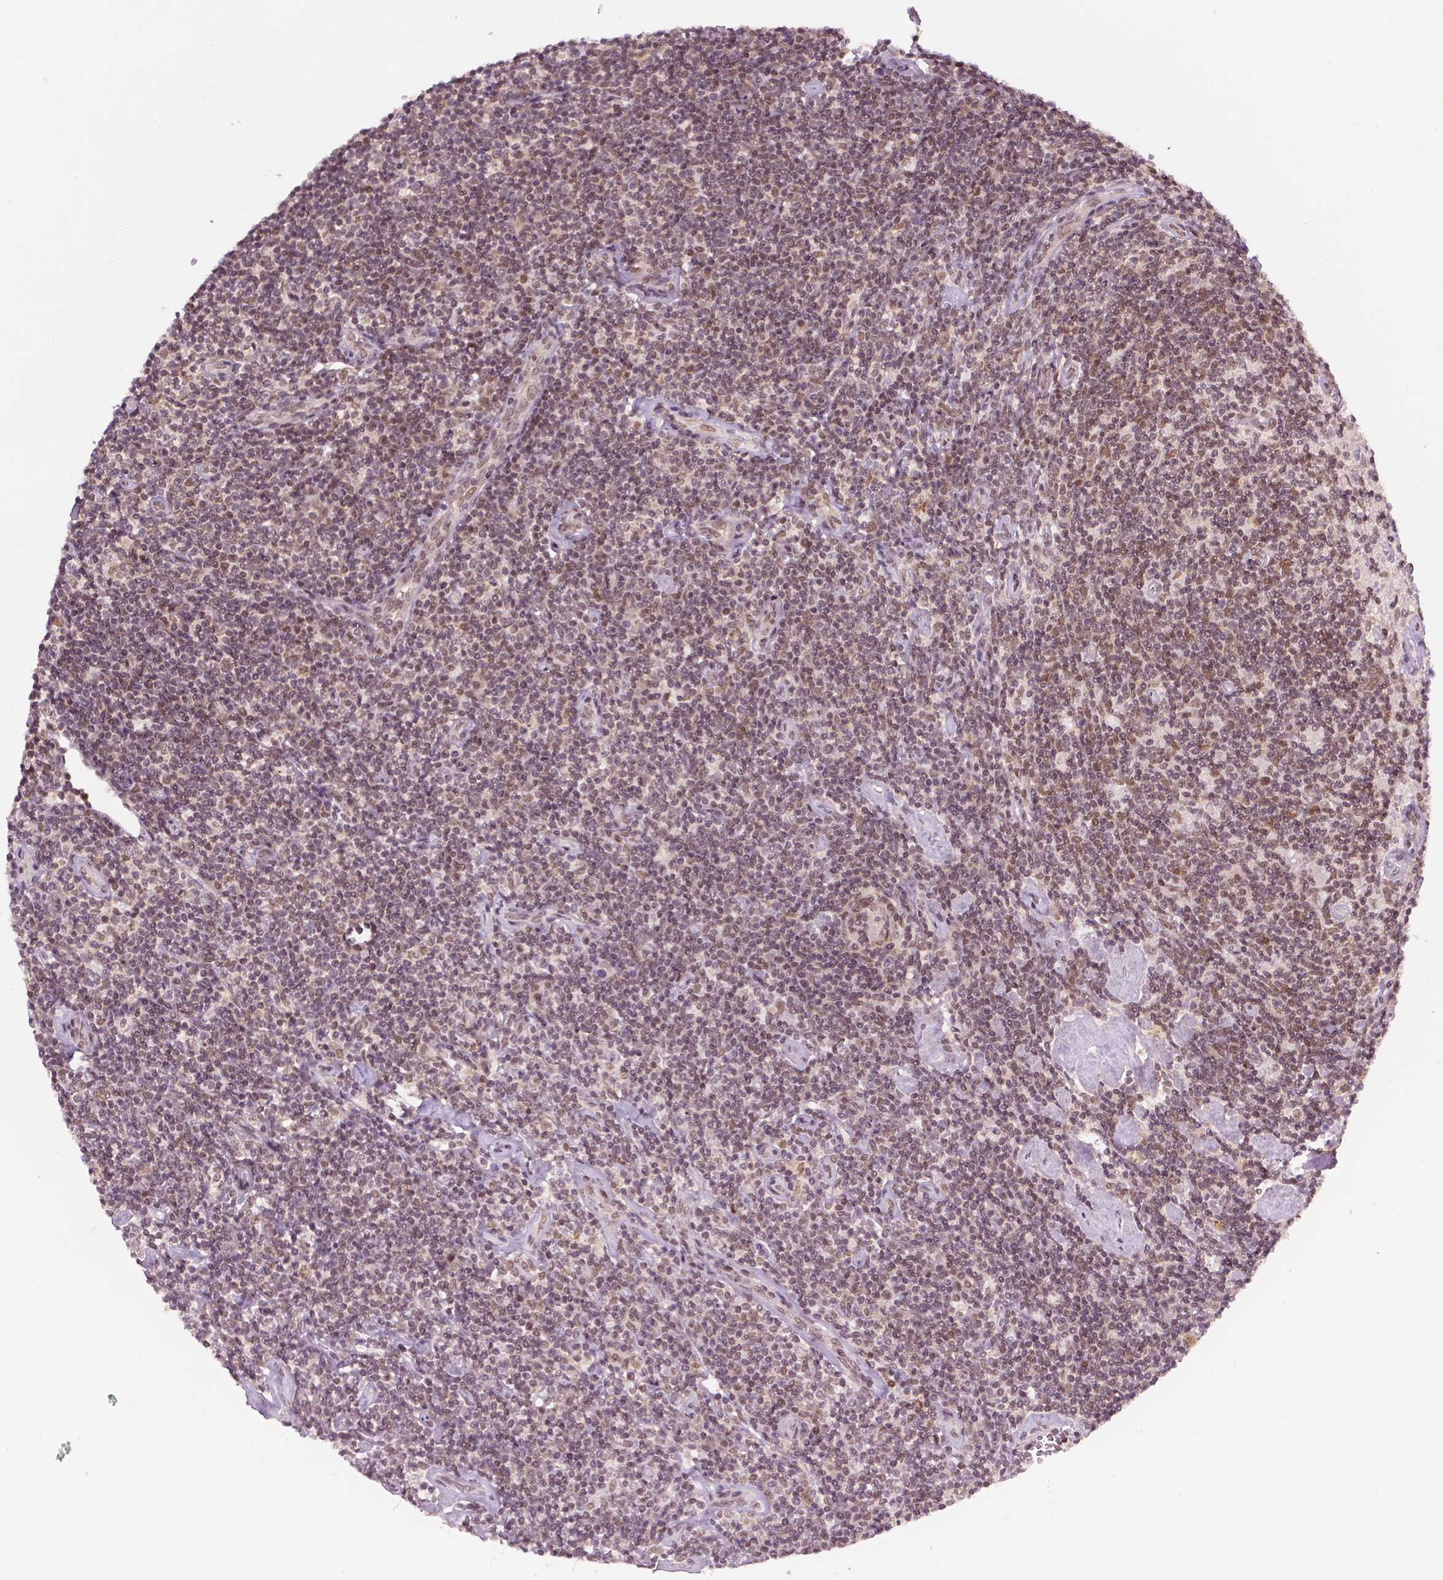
{"staining": {"intensity": "weak", "quantity": "25%-75%", "location": "nuclear"}, "tissue": "lymphoma", "cell_type": "Tumor cells", "image_type": "cancer", "snomed": [{"axis": "morphology", "description": "Hodgkin's disease, NOS"}, {"axis": "topography", "description": "Lymph node"}], "caption": "Immunohistochemical staining of human Hodgkin's disease demonstrates low levels of weak nuclear positivity in about 25%-75% of tumor cells.", "gene": "UBQLN4", "patient": {"sex": "male", "age": 40}}